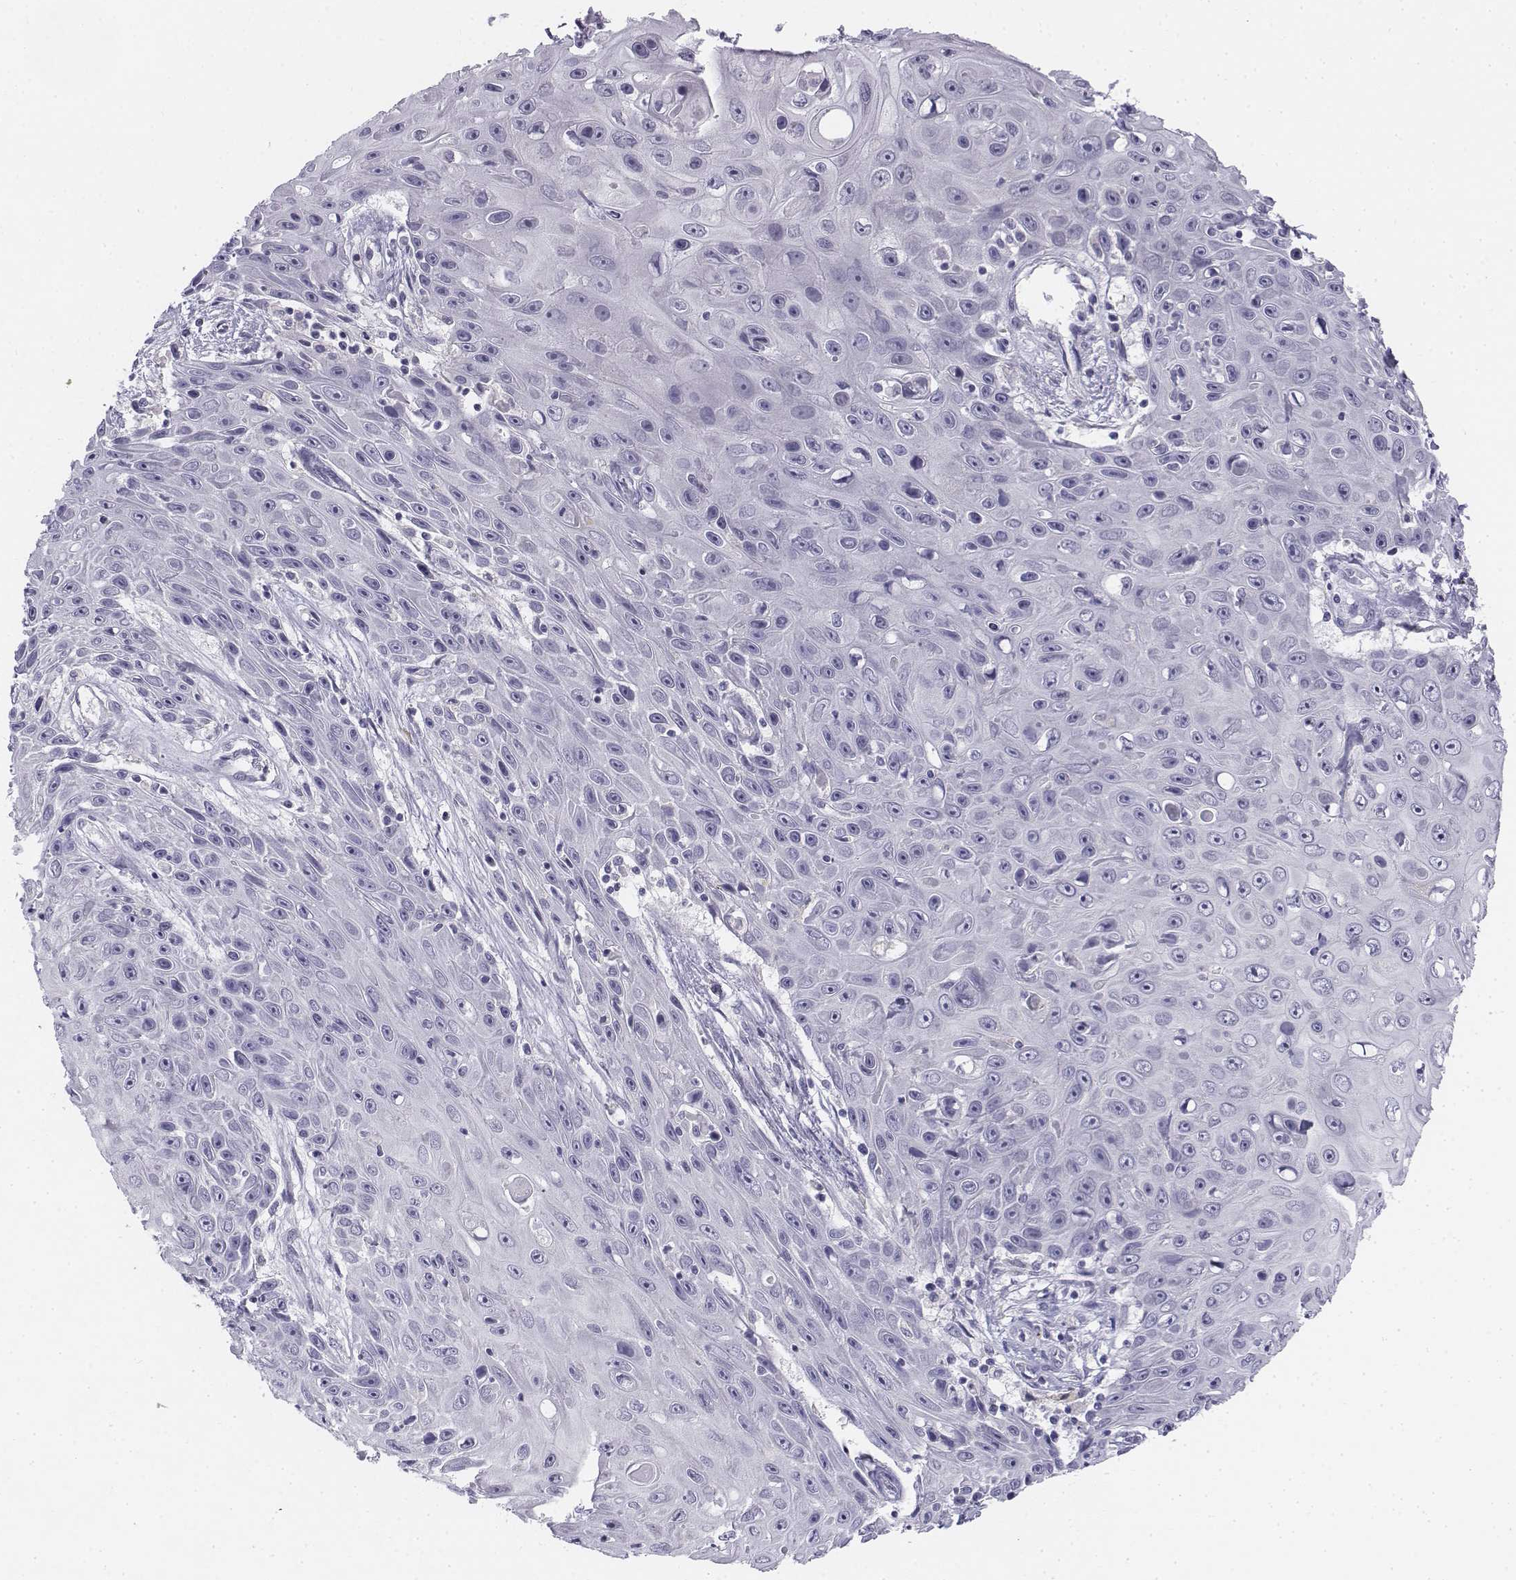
{"staining": {"intensity": "negative", "quantity": "none", "location": "none"}, "tissue": "skin cancer", "cell_type": "Tumor cells", "image_type": "cancer", "snomed": [{"axis": "morphology", "description": "Squamous cell carcinoma, NOS"}, {"axis": "topography", "description": "Skin"}], "caption": "The photomicrograph shows no significant positivity in tumor cells of skin squamous cell carcinoma. (DAB immunohistochemistry (IHC), high magnification).", "gene": "TH", "patient": {"sex": "male", "age": 82}}